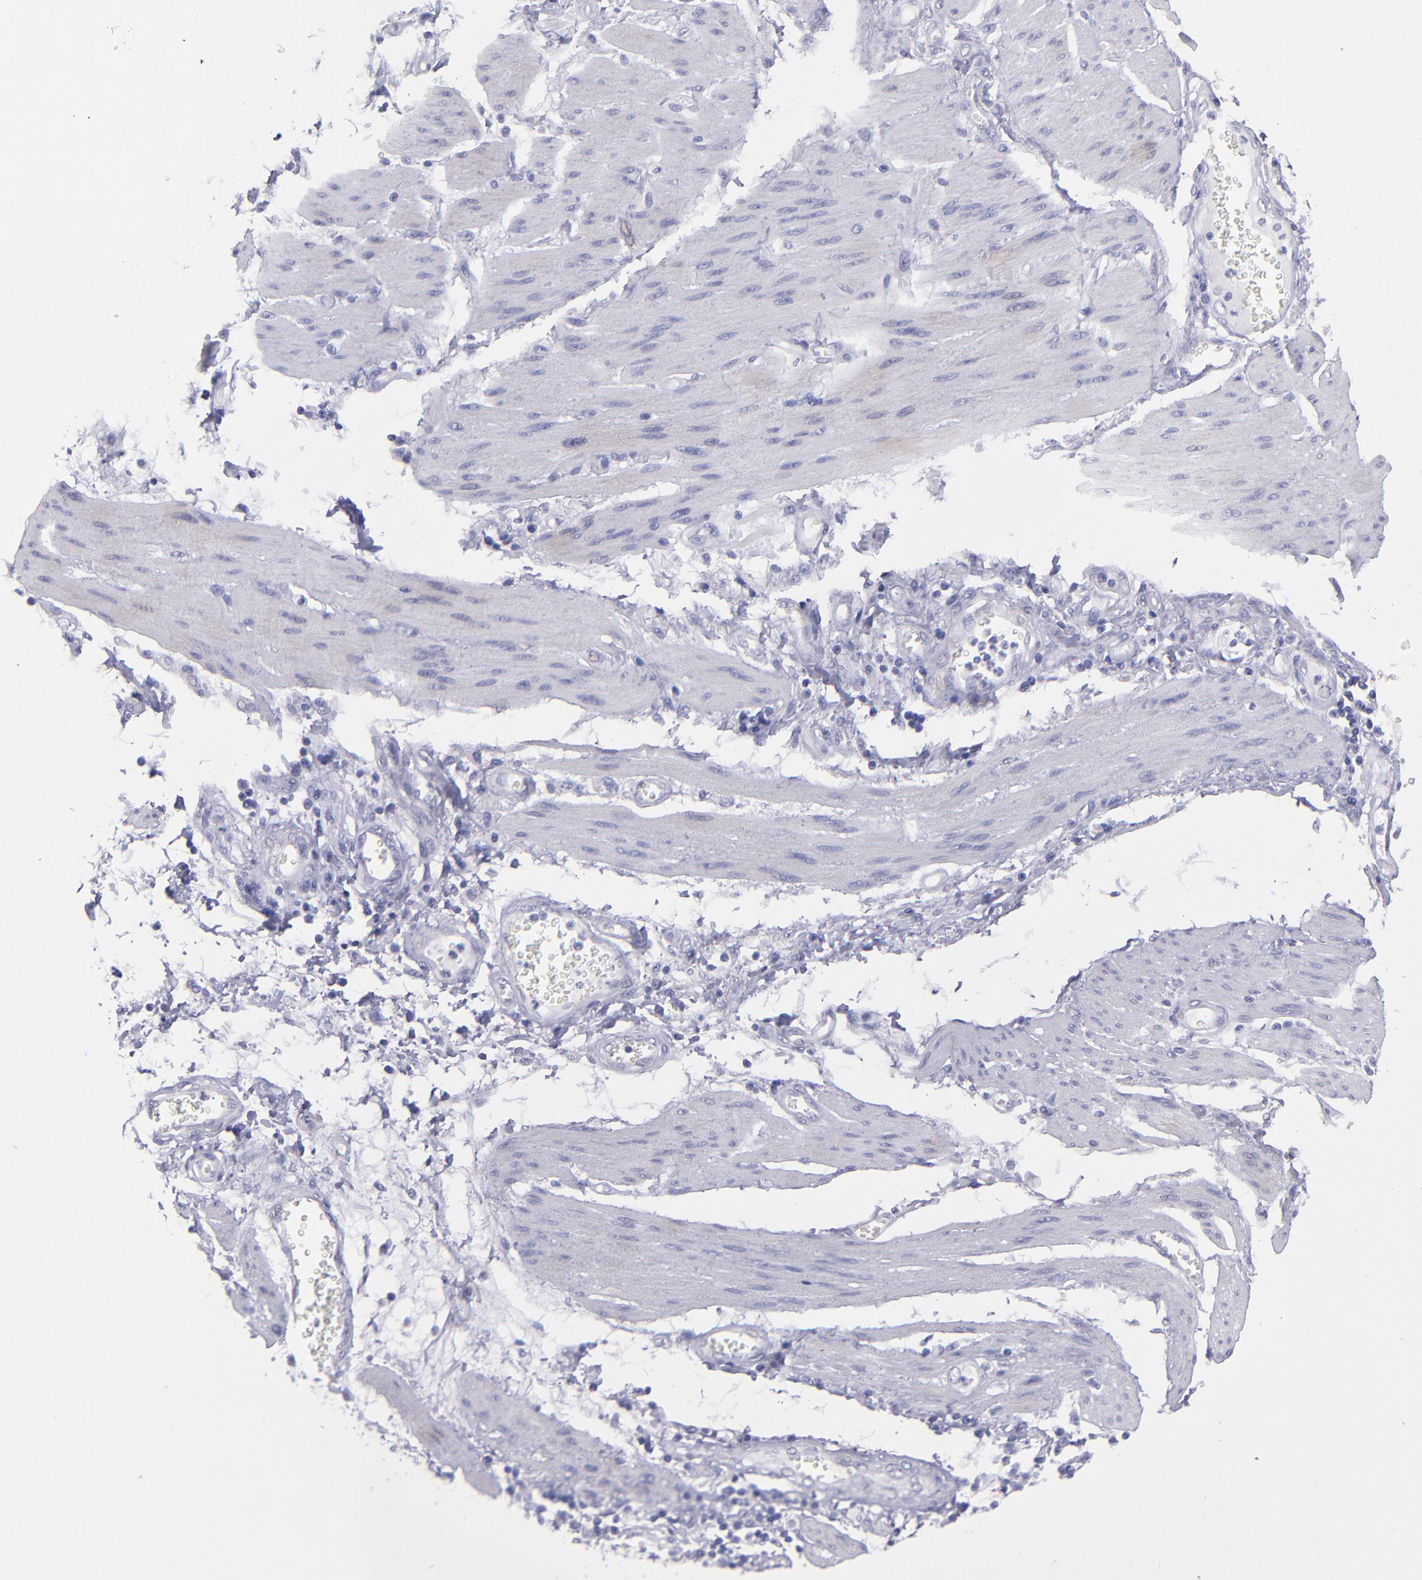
{"staining": {"intensity": "negative", "quantity": "none", "location": "none"}, "tissue": "stomach cancer", "cell_type": "Tumor cells", "image_type": "cancer", "snomed": [{"axis": "morphology", "description": "Adenocarcinoma, NOS"}, {"axis": "topography", "description": "Pancreas"}, {"axis": "topography", "description": "Stomach, upper"}], "caption": "The photomicrograph shows no significant expression in tumor cells of stomach adenocarcinoma.", "gene": "MB", "patient": {"sex": "male", "age": 77}}